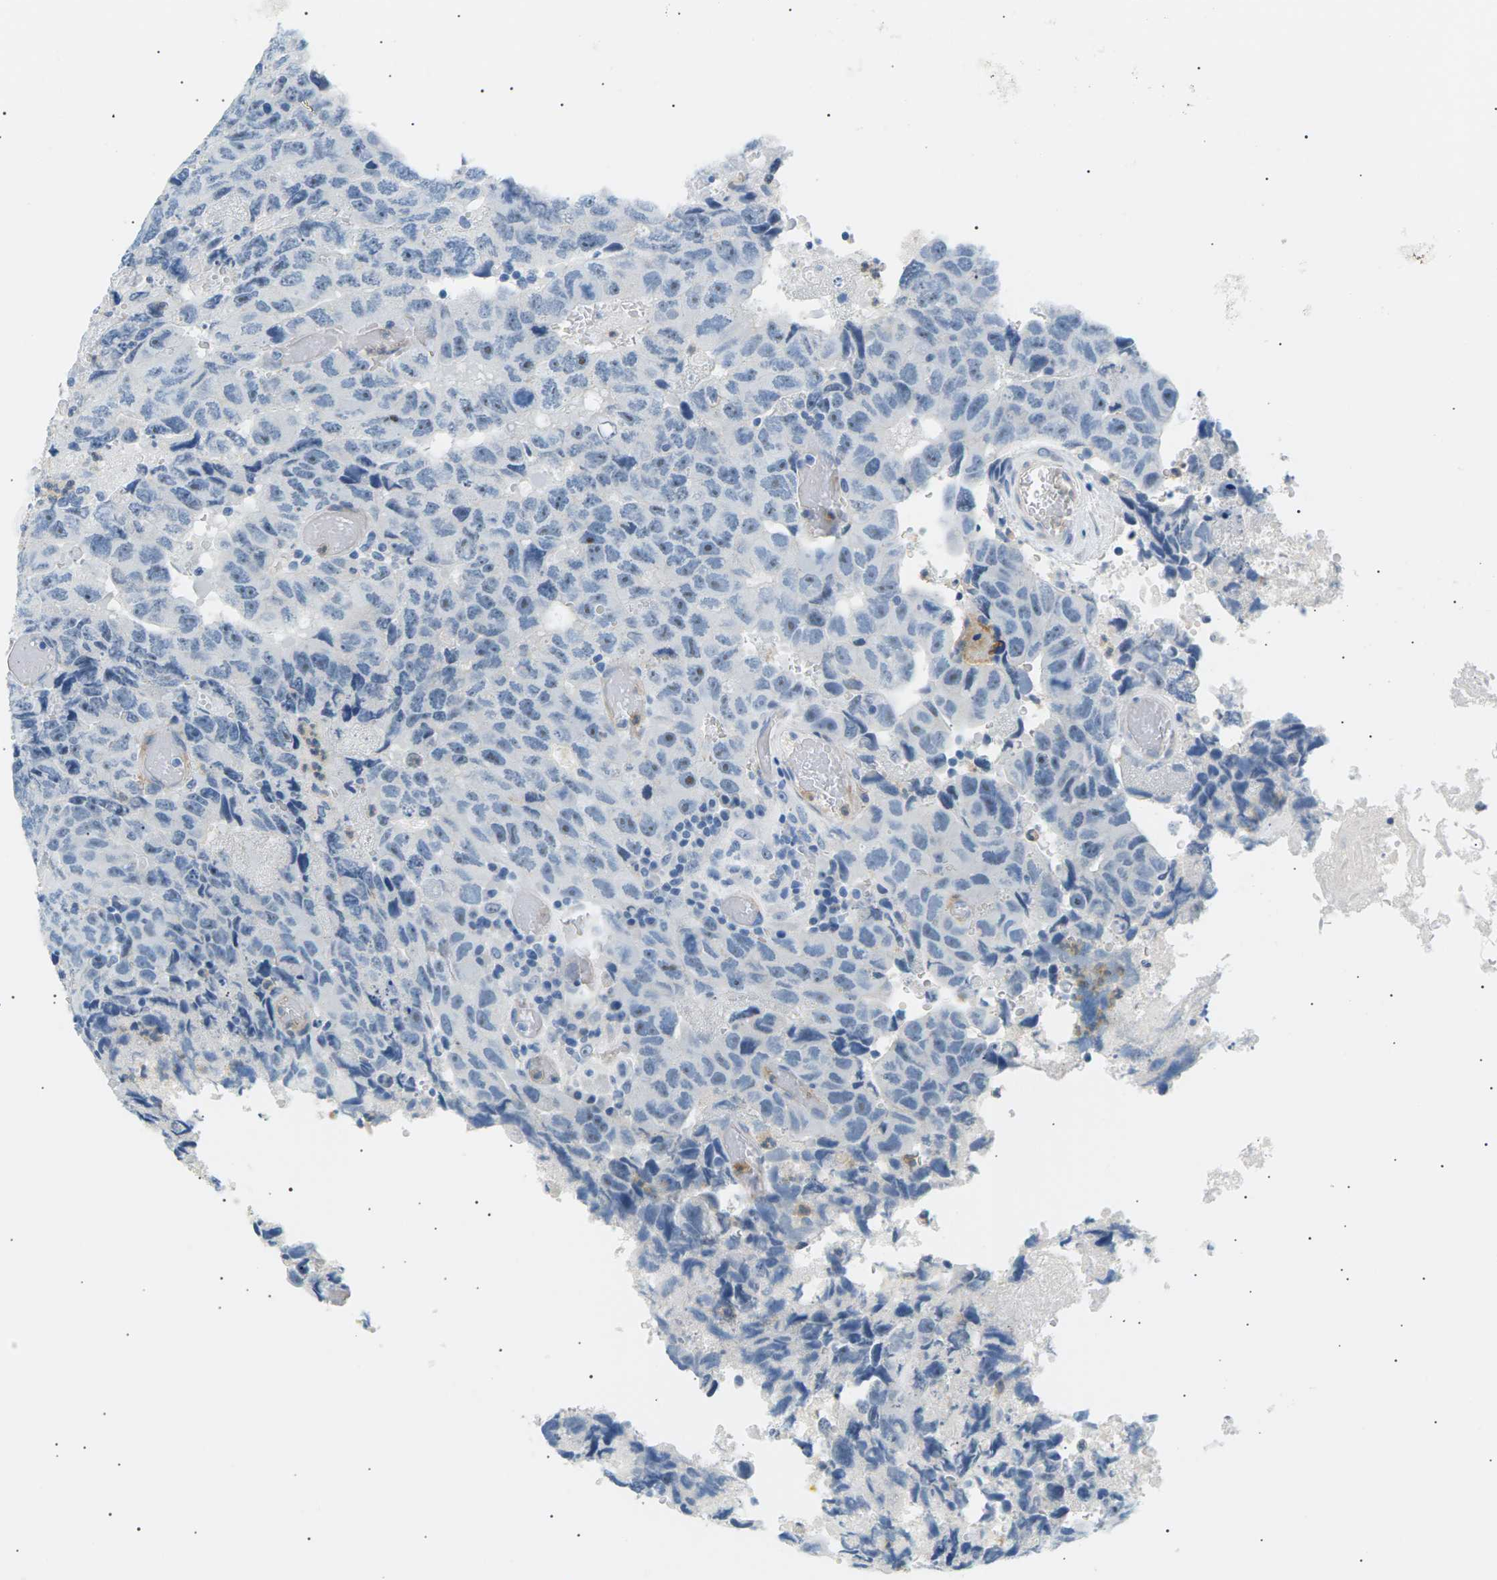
{"staining": {"intensity": "moderate", "quantity": "25%-75%", "location": "nuclear"}, "tissue": "testis cancer", "cell_type": "Tumor cells", "image_type": "cancer", "snomed": [{"axis": "morphology", "description": "Necrosis, NOS"}, {"axis": "morphology", "description": "Carcinoma, Embryonal, NOS"}, {"axis": "topography", "description": "Testis"}], "caption": "DAB immunohistochemical staining of human testis embryonal carcinoma shows moderate nuclear protein expression in about 25%-75% of tumor cells. Using DAB (brown) and hematoxylin (blue) stains, captured at high magnification using brightfield microscopy.", "gene": "SEPTIN5", "patient": {"sex": "male", "age": 19}}